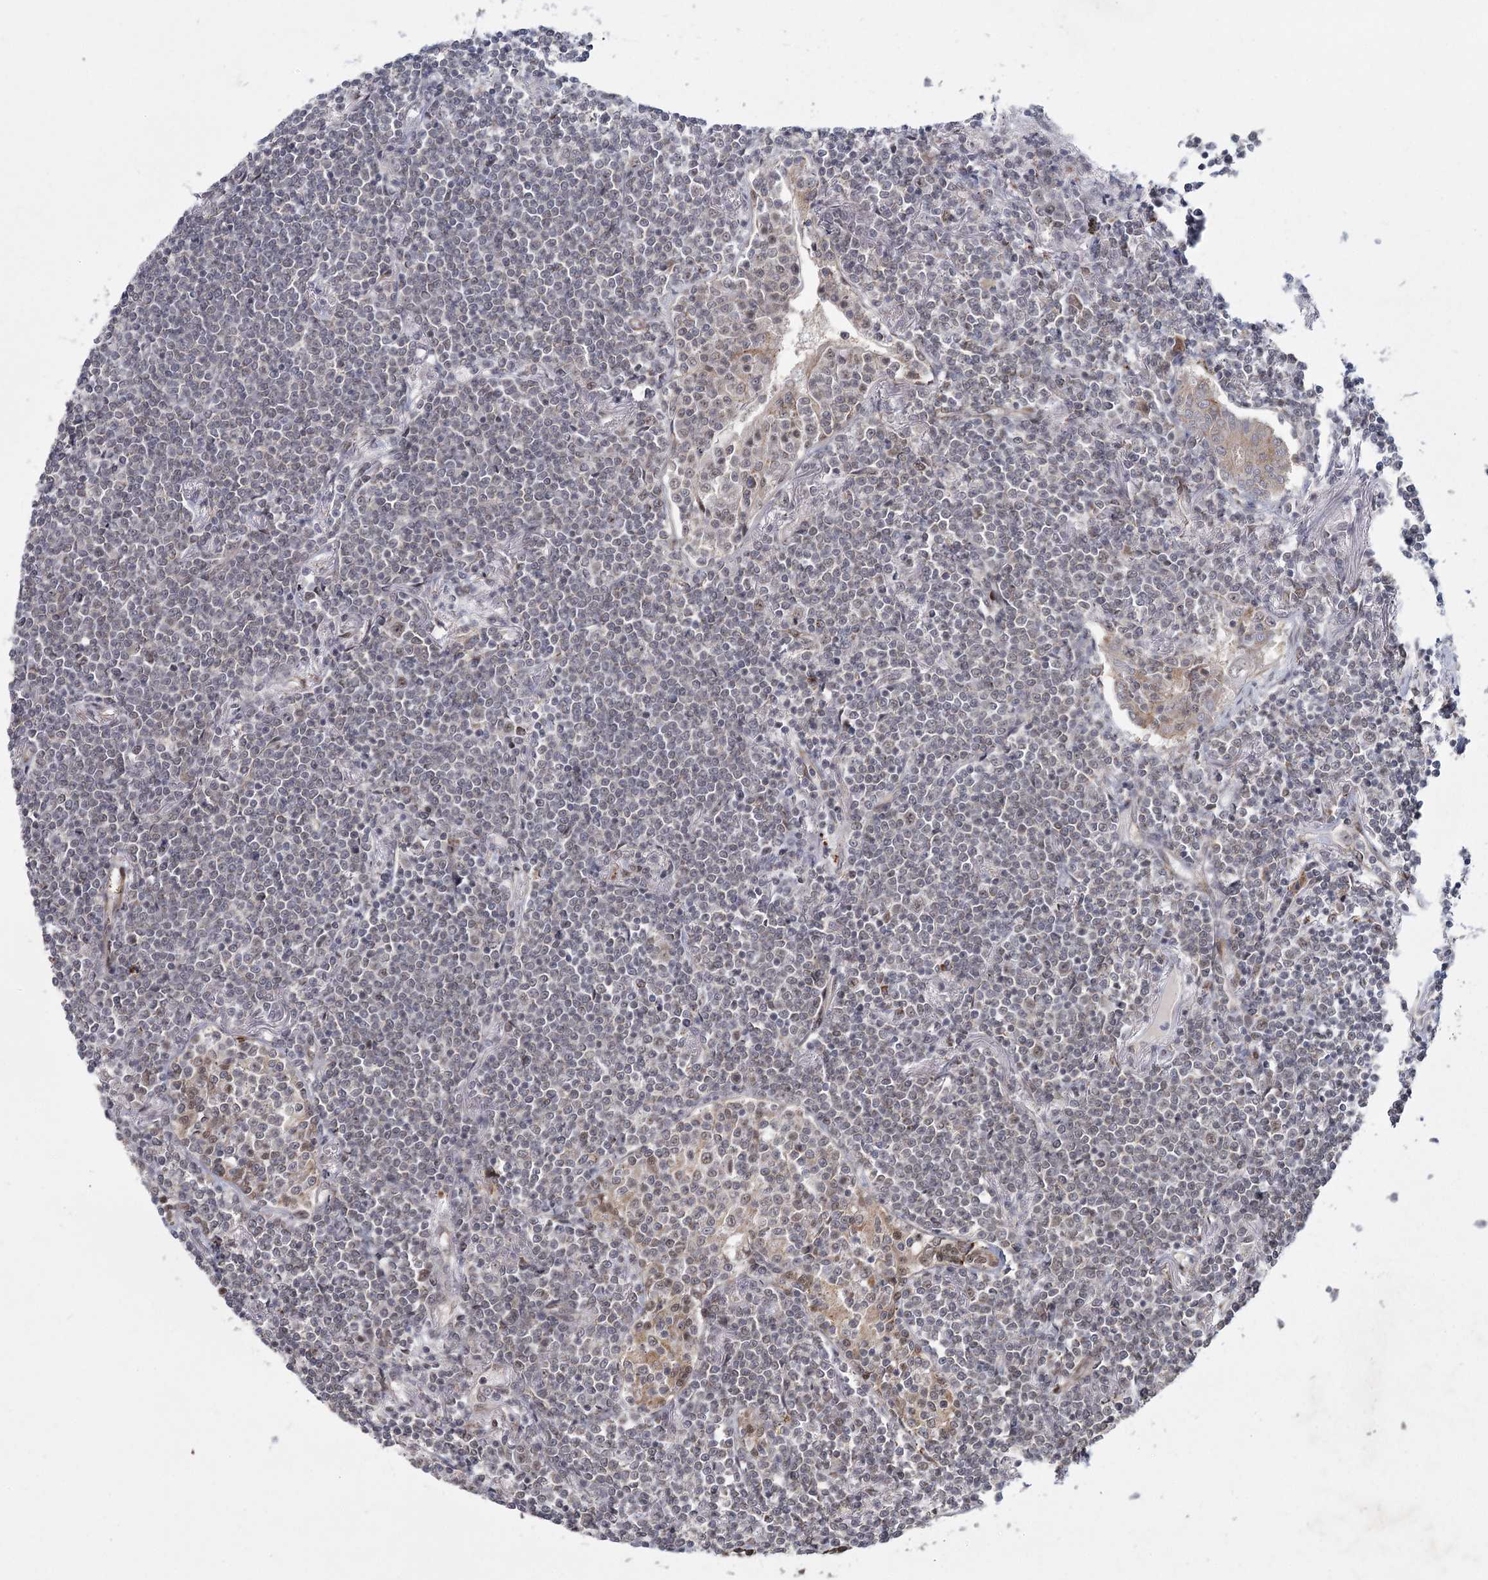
{"staining": {"intensity": "negative", "quantity": "none", "location": "none"}, "tissue": "lymphoma", "cell_type": "Tumor cells", "image_type": "cancer", "snomed": [{"axis": "morphology", "description": "Malignant lymphoma, non-Hodgkin's type, Low grade"}, {"axis": "topography", "description": "Lung"}], "caption": "An immunohistochemistry (IHC) micrograph of low-grade malignant lymphoma, non-Hodgkin's type is shown. There is no staining in tumor cells of low-grade malignant lymphoma, non-Hodgkin's type. The staining was performed using DAB to visualize the protein expression in brown, while the nuclei were stained in blue with hematoxylin (Magnification: 20x).", "gene": "ZCCHC24", "patient": {"sex": "female", "age": 71}}